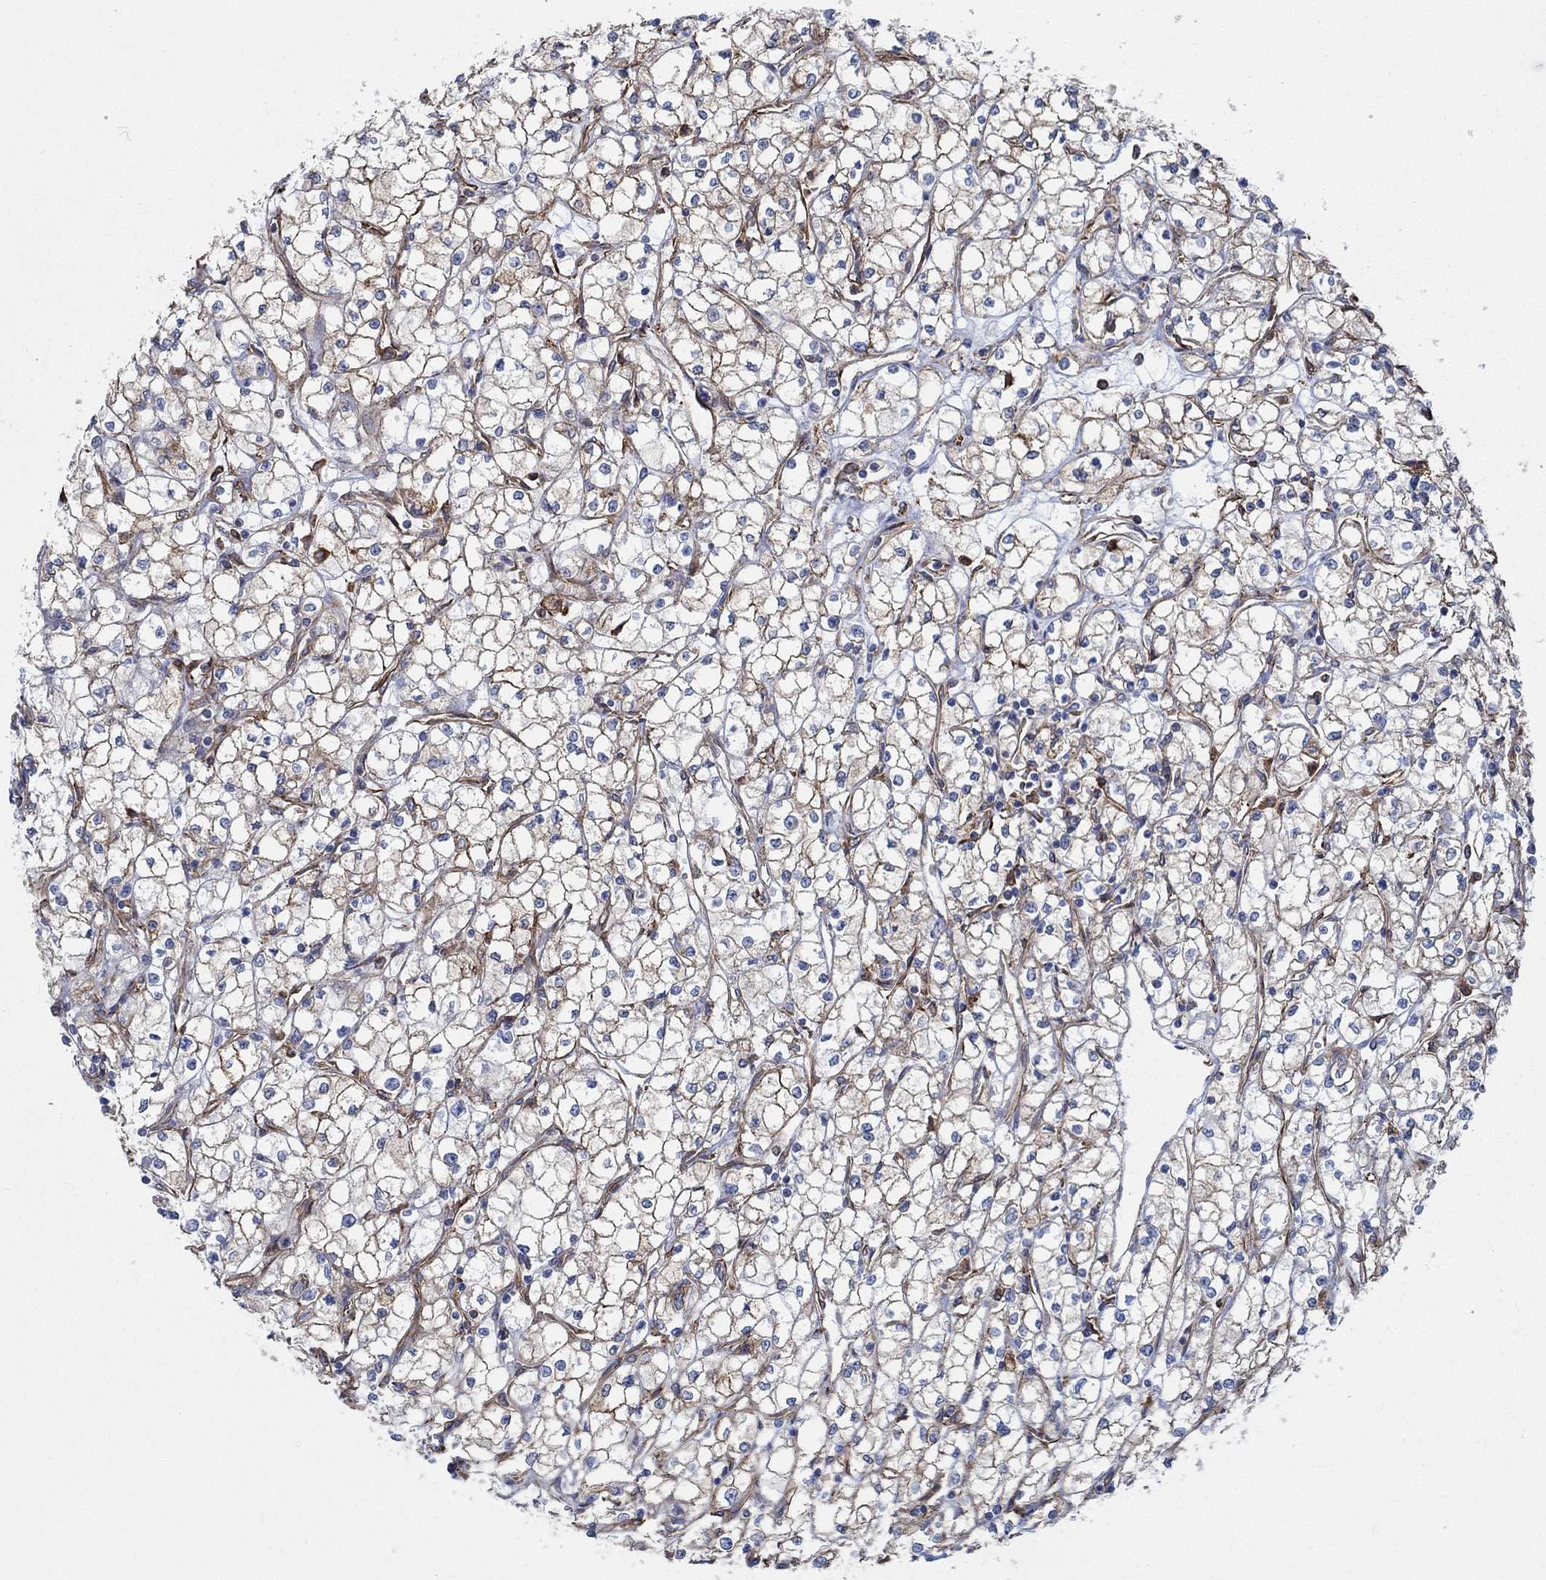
{"staining": {"intensity": "strong", "quantity": "<25%", "location": "cytoplasmic/membranous"}, "tissue": "renal cancer", "cell_type": "Tumor cells", "image_type": "cancer", "snomed": [{"axis": "morphology", "description": "Adenocarcinoma, NOS"}, {"axis": "topography", "description": "Kidney"}], "caption": "Immunohistochemical staining of renal cancer (adenocarcinoma) reveals medium levels of strong cytoplasmic/membranous protein positivity in about <25% of tumor cells.", "gene": "STC2", "patient": {"sex": "male", "age": 67}}